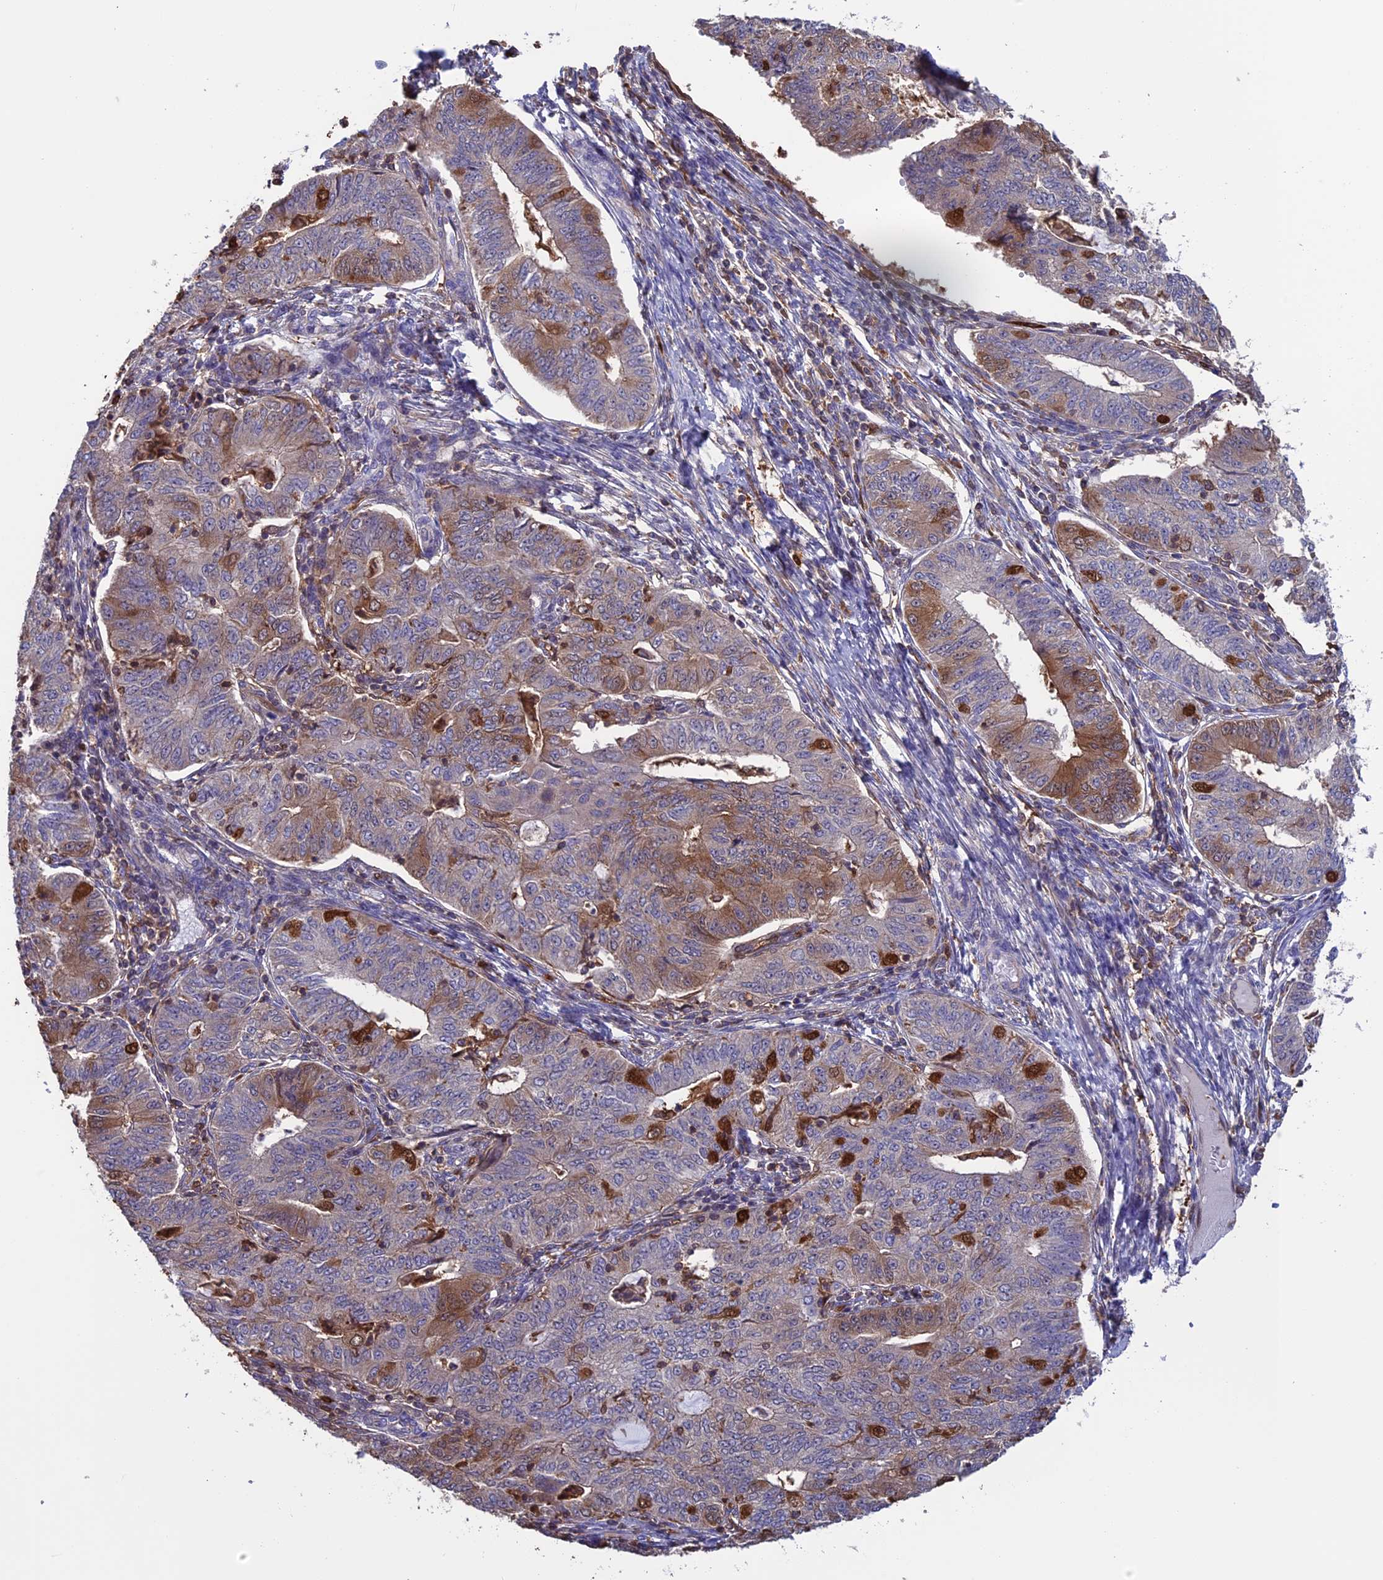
{"staining": {"intensity": "moderate", "quantity": "25%-75%", "location": "cytoplasmic/membranous"}, "tissue": "endometrial cancer", "cell_type": "Tumor cells", "image_type": "cancer", "snomed": [{"axis": "morphology", "description": "Adenocarcinoma, NOS"}, {"axis": "topography", "description": "Endometrium"}], "caption": "Immunohistochemical staining of endometrial cancer (adenocarcinoma) demonstrates moderate cytoplasmic/membranous protein staining in approximately 25%-75% of tumor cells.", "gene": "ARHGAP18", "patient": {"sex": "female", "age": 32}}